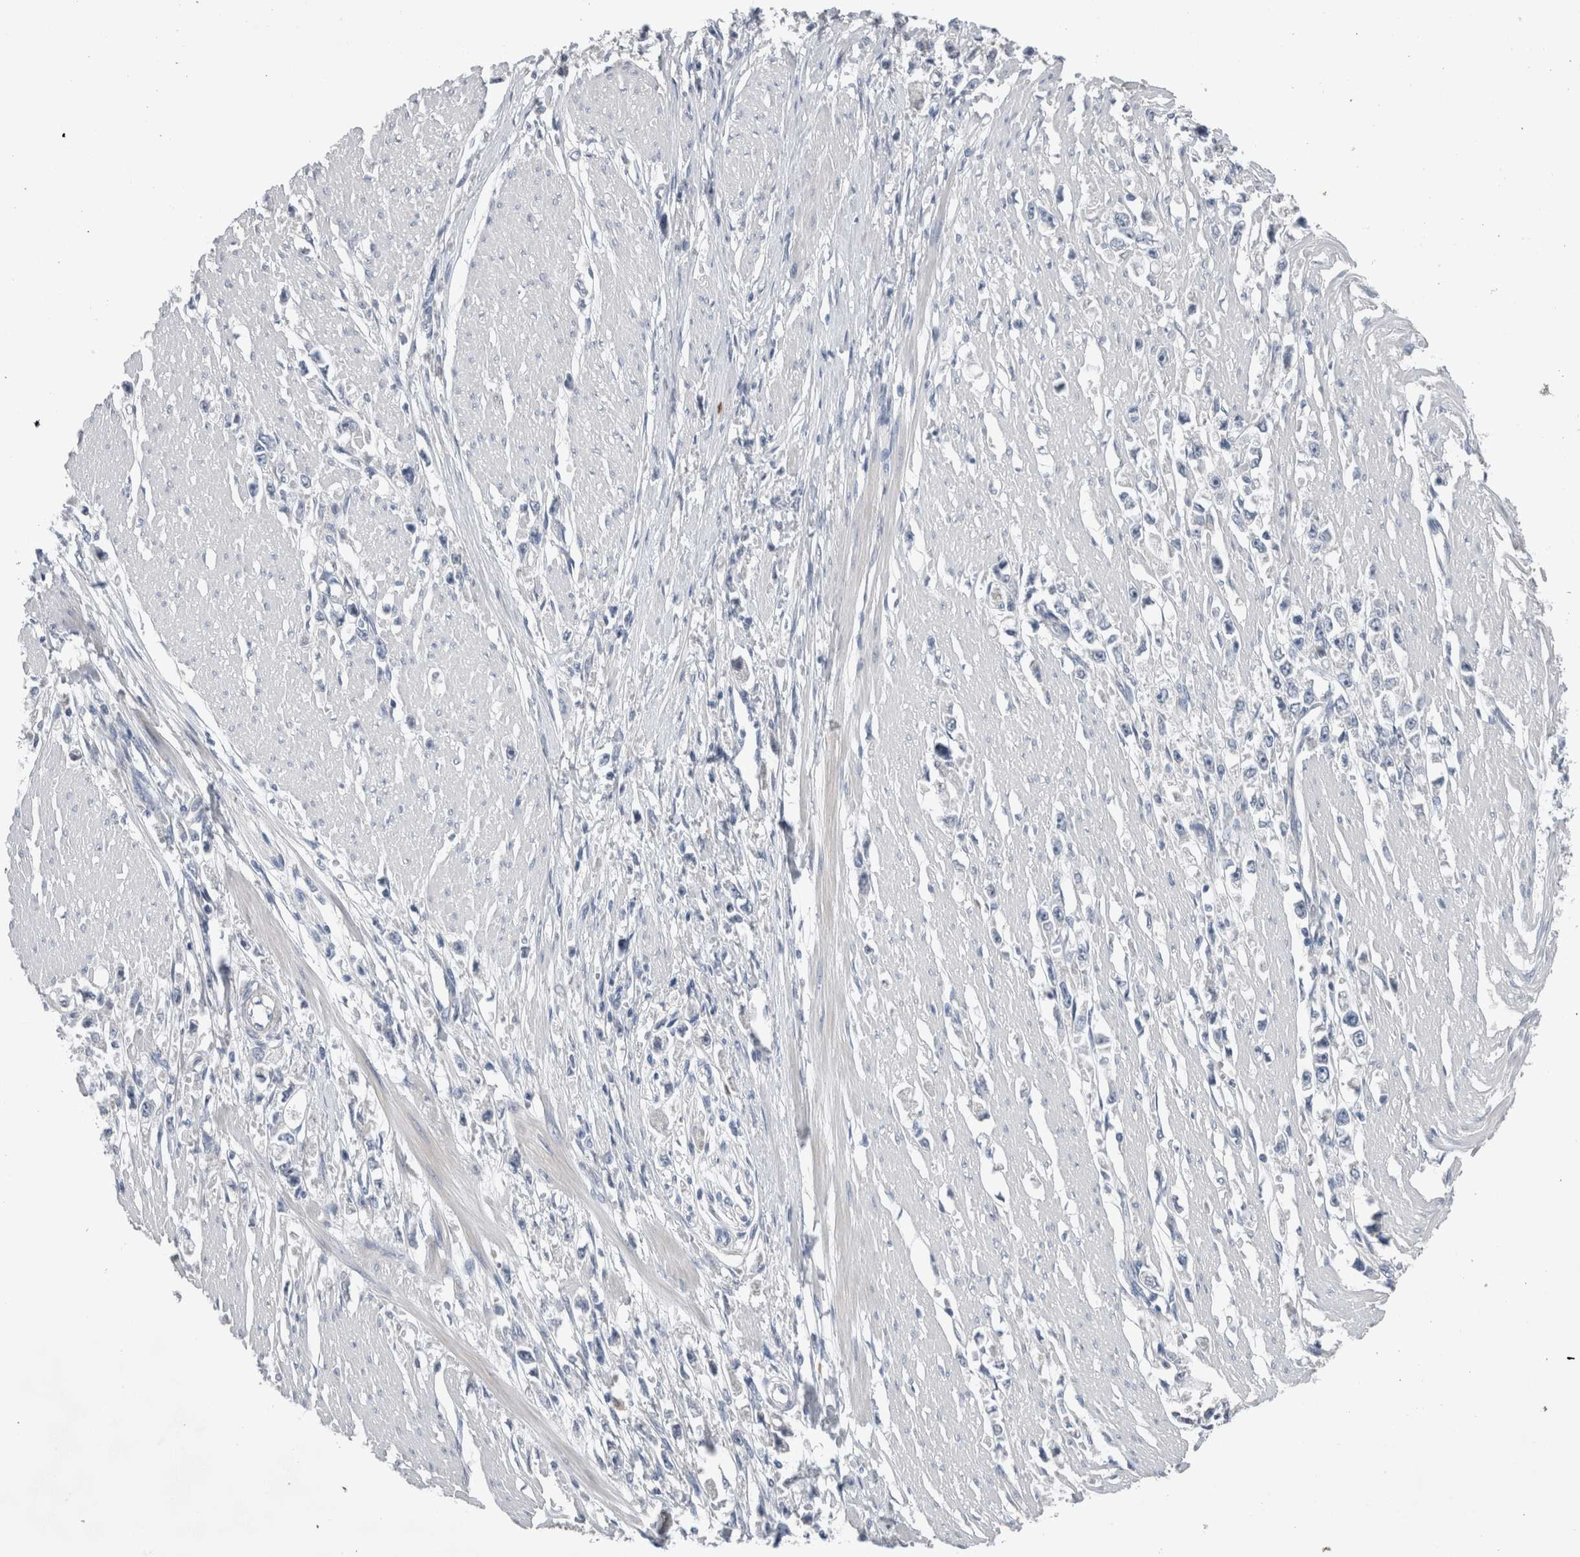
{"staining": {"intensity": "negative", "quantity": "none", "location": "none"}, "tissue": "stomach cancer", "cell_type": "Tumor cells", "image_type": "cancer", "snomed": [{"axis": "morphology", "description": "Adenocarcinoma, NOS"}, {"axis": "topography", "description": "Stomach"}], "caption": "This micrograph is of stomach cancer stained with IHC to label a protein in brown with the nuclei are counter-stained blue. There is no positivity in tumor cells. Nuclei are stained in blue.", "gene": "CRNN", "patient": {"sex": "female", "age": 59}}